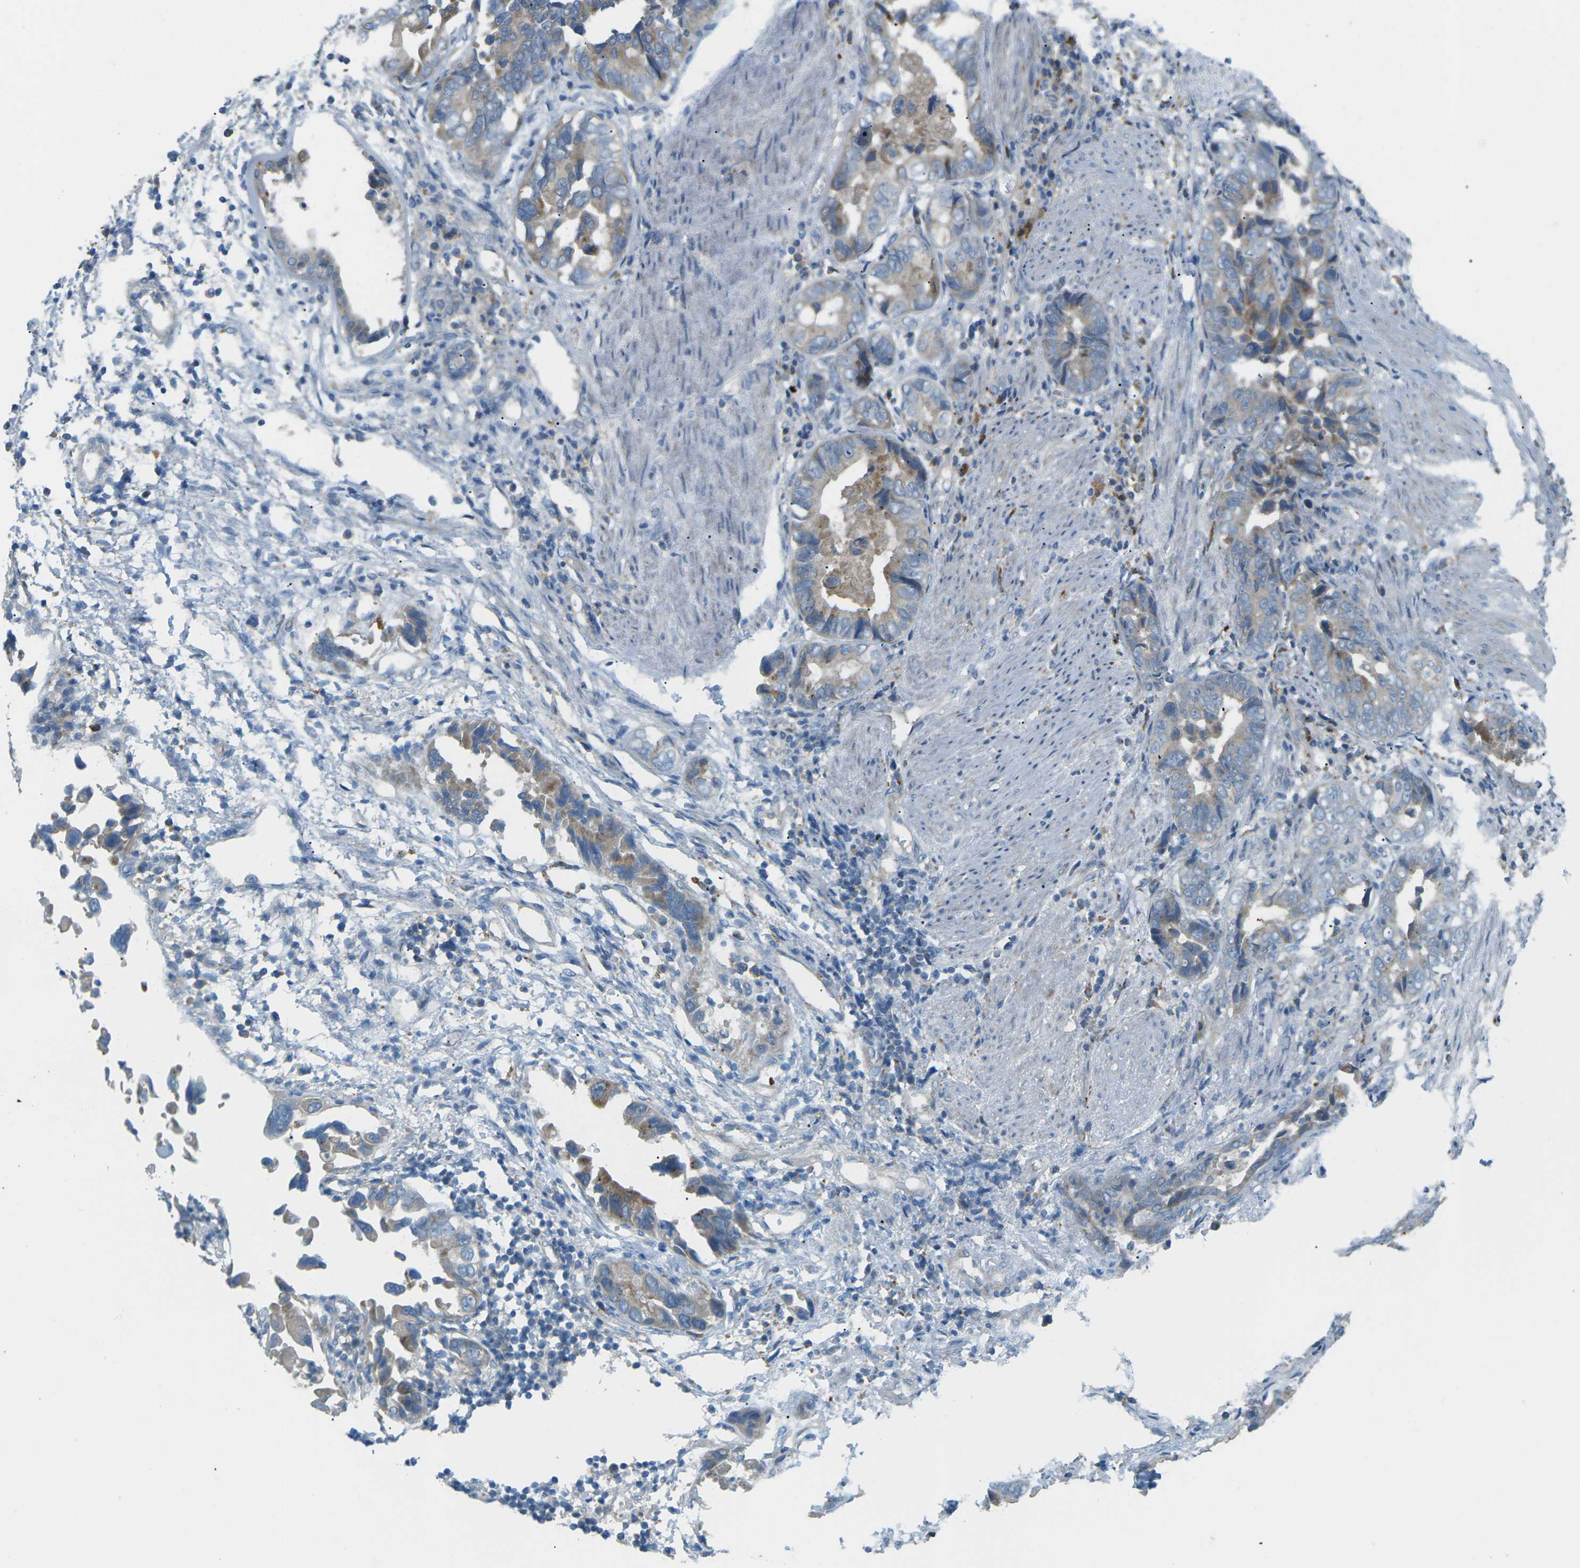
{"staining": {"intensity": "moderate", "quantity": "25%-75%", "location": "cytoplasmic/membranous"}, "tissue": "liver cancer", "cell_type": "Tumor cells", "image_type": "cancer", "snomed": [{"axis": "morphology", "description": "Cholangiocarcinoma"}, {"axis": "topography", "description": "Liver"}], "caption": "High-magnification brightfield microscopy of cholangiocarcinoma (liver) stained with DAB (brown) and counterstained with hematoxylin (blue). tumor cells exhibit moderate cytoplasmic/membranous positivity is seen in approximately25%-75% of cells.", "gene": "MYLK4", "patient": {"sex": "female", "age": 79}}